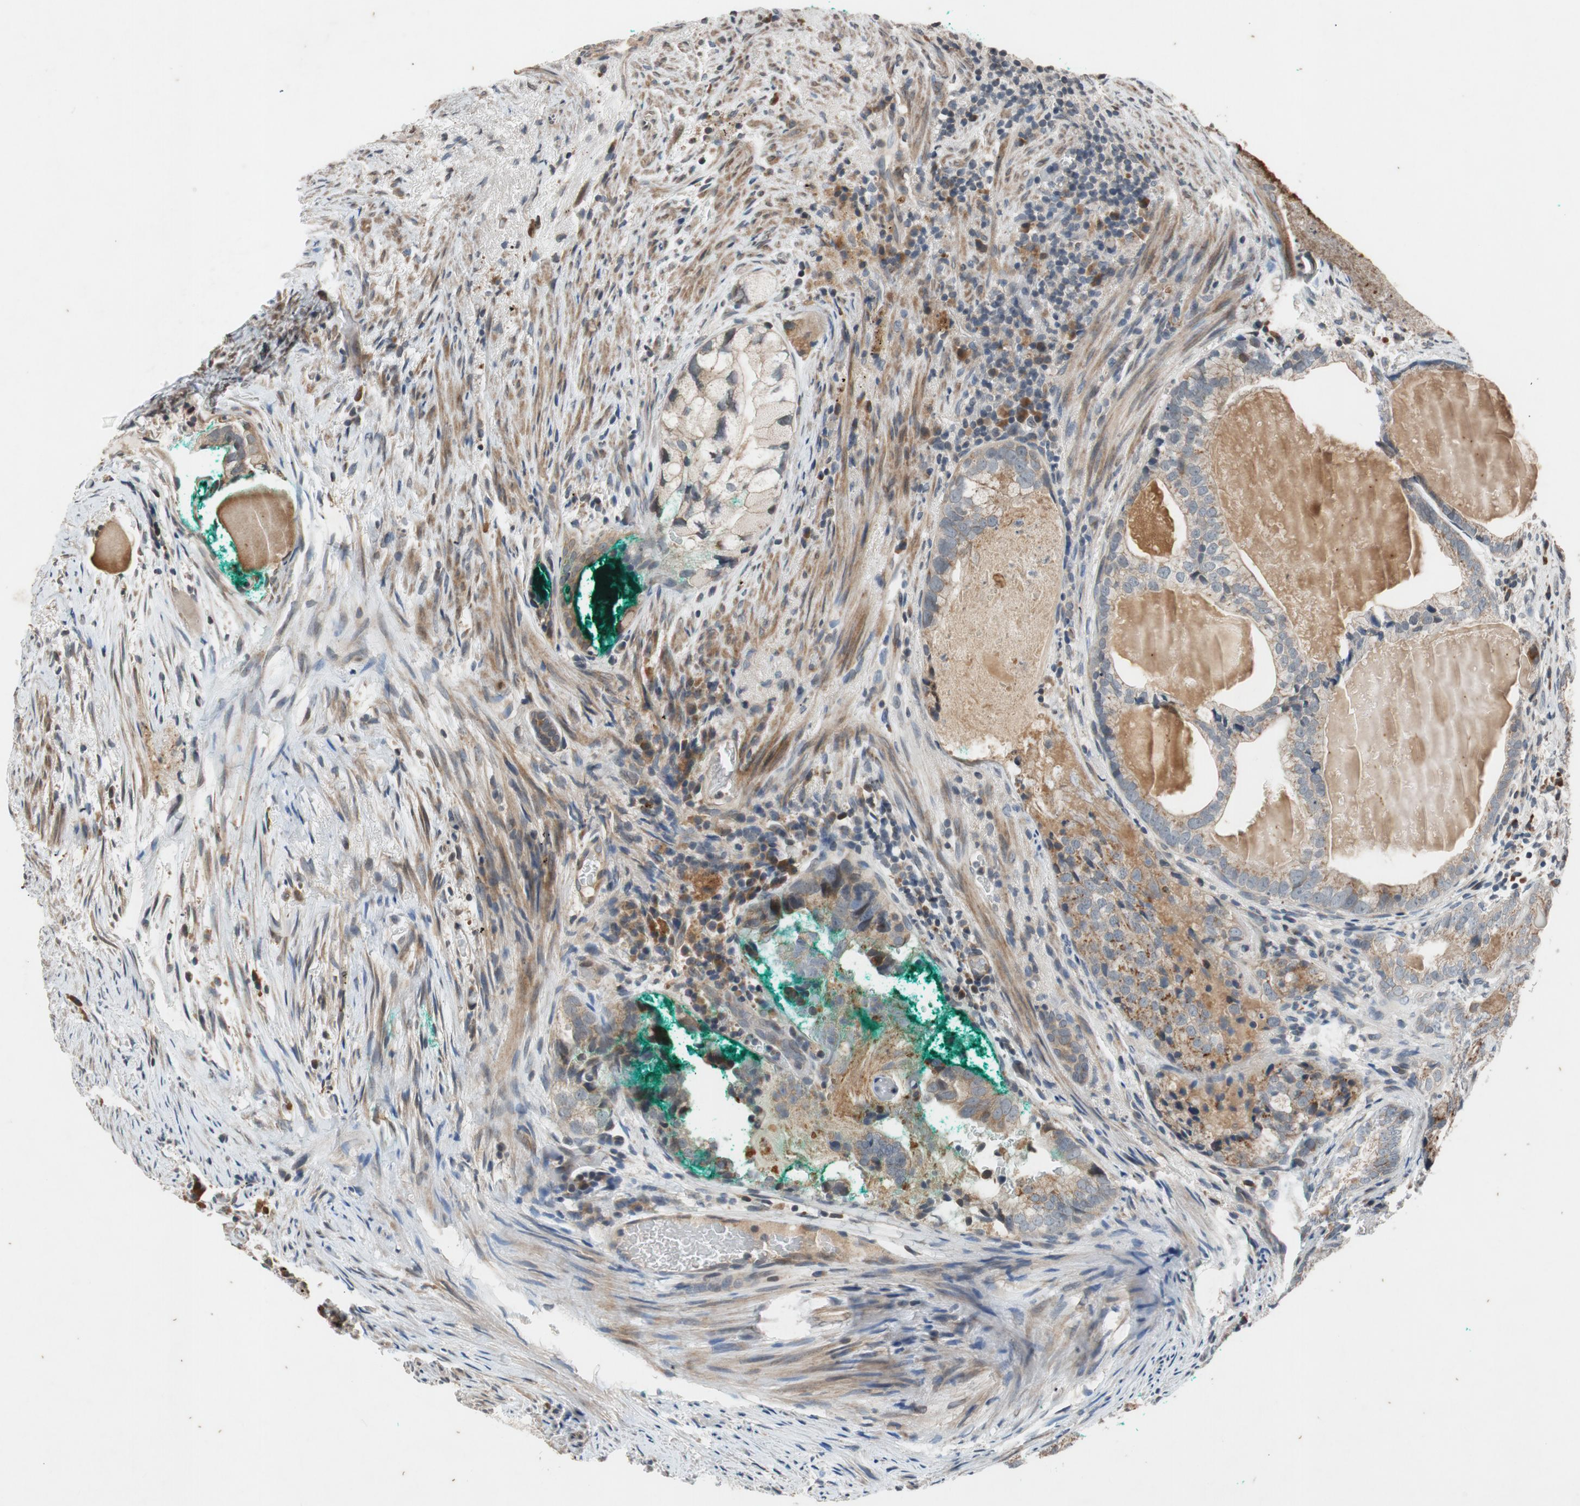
{"staining": {"intensity": "moderate", "quantity": ">75%", "location": "cytoplasmic/membranous"}, "tissue": "prostate cancer", "cell_type": "Tumor cells", "image_type": "cancer", "snomed": [{"axis": "morphology", "description": "Adenocarcinoma, High grade"}, {"axis": "topography", "description": "Prostate"}], "caption": "Adenocarcinoma (high-grade) (prostate) was stained to show a protein in brown. There is medium levels of moderate cytoplasmic/membranous expression in approximately >75% of tumor cells. (IHC, brightfield microscopy, high magnification).", "gene": "ATP2C1", "patient": {"sex": "male", "age": 66}}